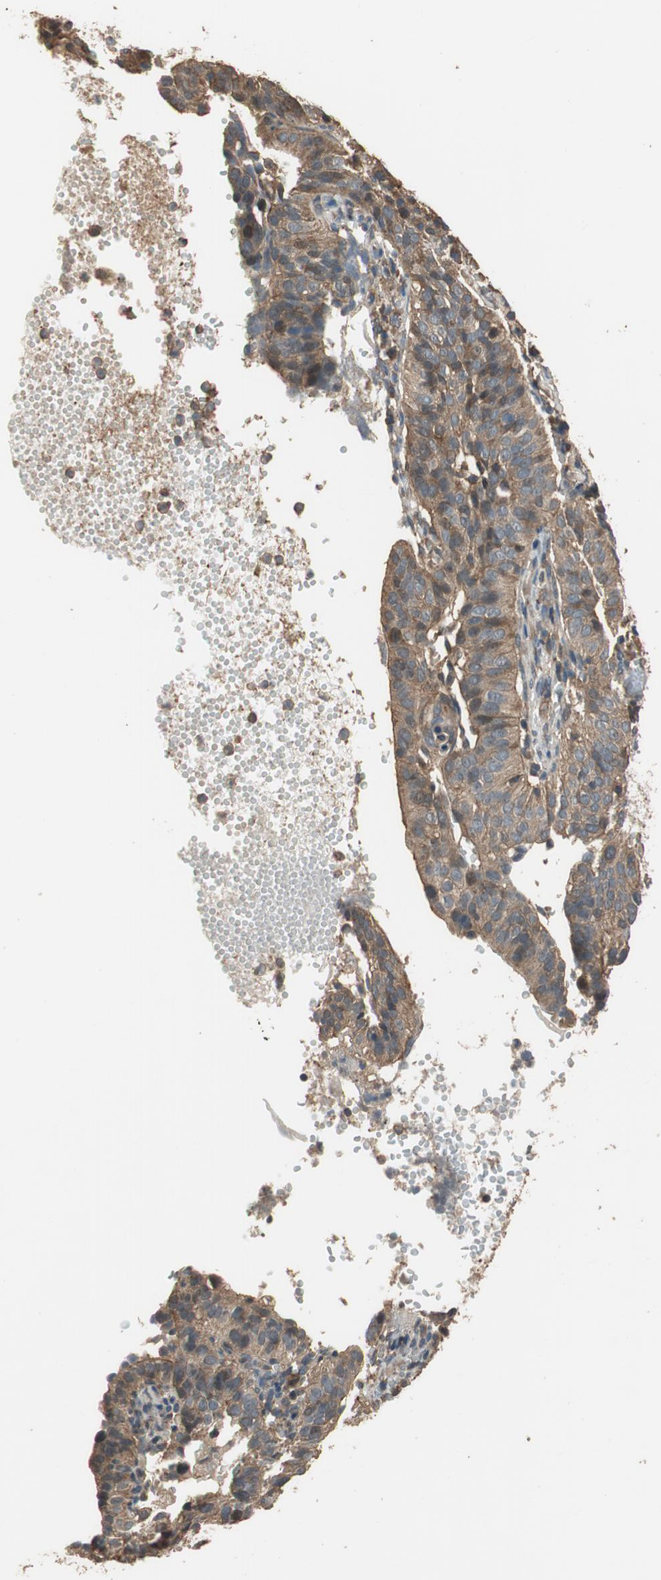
{"staining": {"intensity": "moderate", "quantity": ">75%", "location": "cytoplasmic/membranous"}, "tissue": "cervical cancer", "cell_type": "Tumor cells", "image_type": "cancer", "snomed": [{"axis": "morphology", "description": "Squamous cell carcinoma, NOS"}, {"axis": "topography", "description": "Cervix"}], "caption": "The image demonstrates a brown stain indicating the presence of a protein in the cytoplasmic/membranous of tumor cells in cervical cancer (squamous cell carcinoma). Immunohistochemistry (ihc) stains the protein of interest in brown and the nuclei are stained blue.", "gene": "MST1R", "patient": {"sex": "female", "age": 39}}